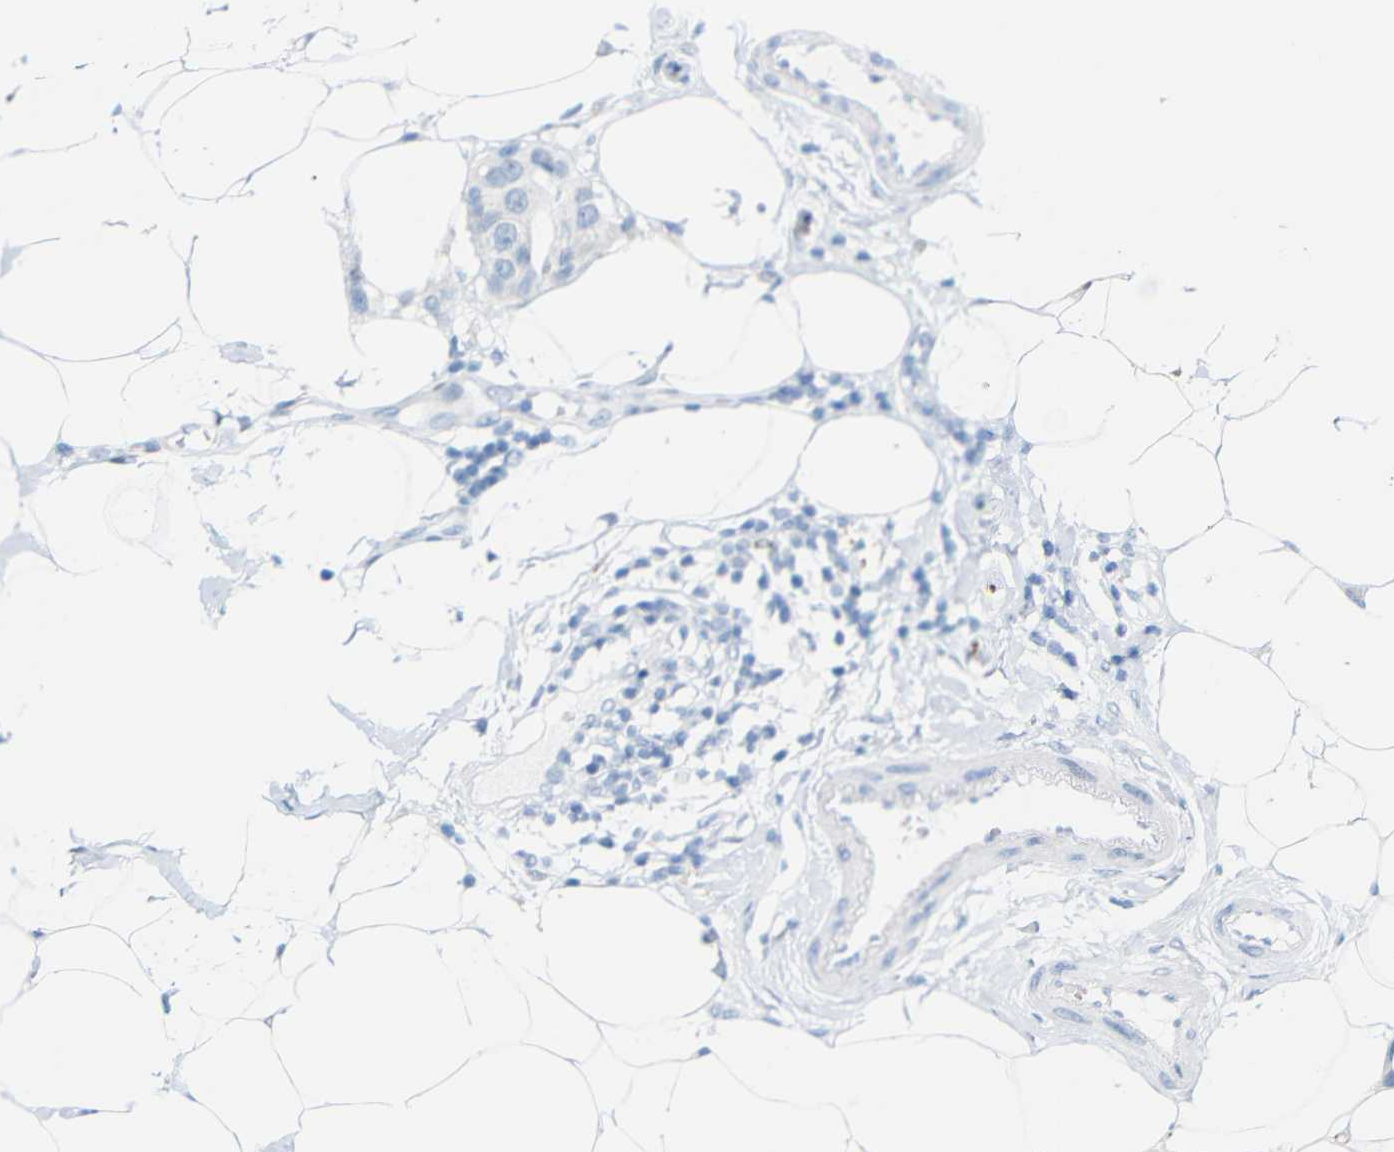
{"staining": {"intensity": "negative", "quantity": "none", "location": "none"}, "tissue": "breast cancer", "cell_type": "Tumor cells", "image_type": "cancer", "snomed": [{"axis": "morphology", "description": "Normal tissue, NOS"}, {"axis": "morphology", "description": "Duct carcinoma"}, {"axis": "topography", "description": "Breast"}], "caption": "High magnification brightfield microscopy of invasive ductal carcinoma (breast) stained with DAB (3,3'-diaminobenzidine) (brown) and counterstained with hematoxylin (blue): tumor cells show no significant expression.", "gene": "MT1A", "patient": {"sex": "female", "age": 39}}